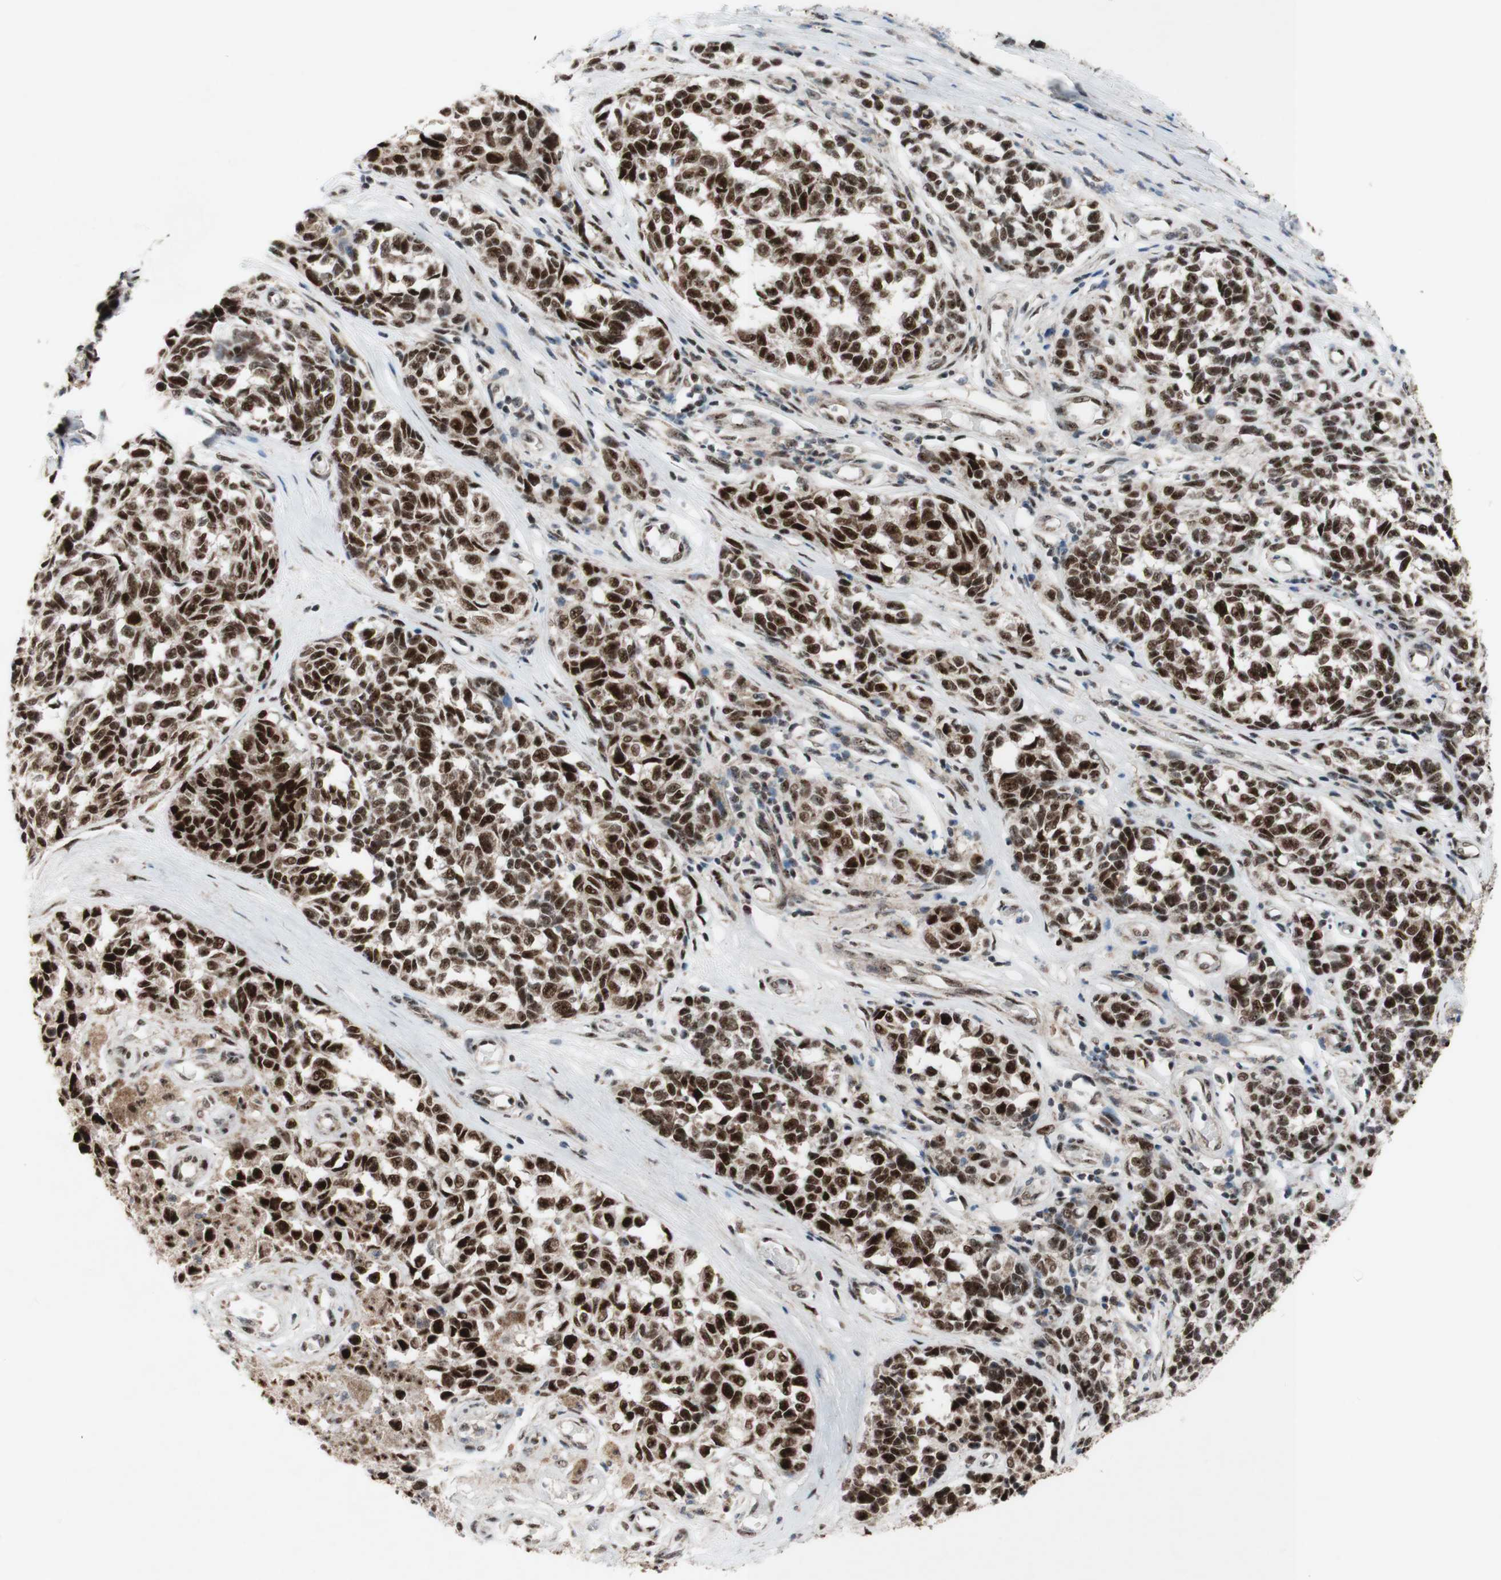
{"staining": {"intensity": "strong", "quantity": ">75%", "location": "nuclear"}, "tissue": "melanoma", "cell_type": "Tumor cells", "image_type": "cancer", "snomed": [{"axis": "morphology", "description": "Malignant melanoma, NOS"}, {"axis": "topography", "description": "Skin"}], "caption": "Melanoma stained with DAB IHC exhibits high levels of strong nuclear expression in about >75% of tumor cells.", "gene": "POLR1A", "patient": {"sex": "female", "age": 64}}